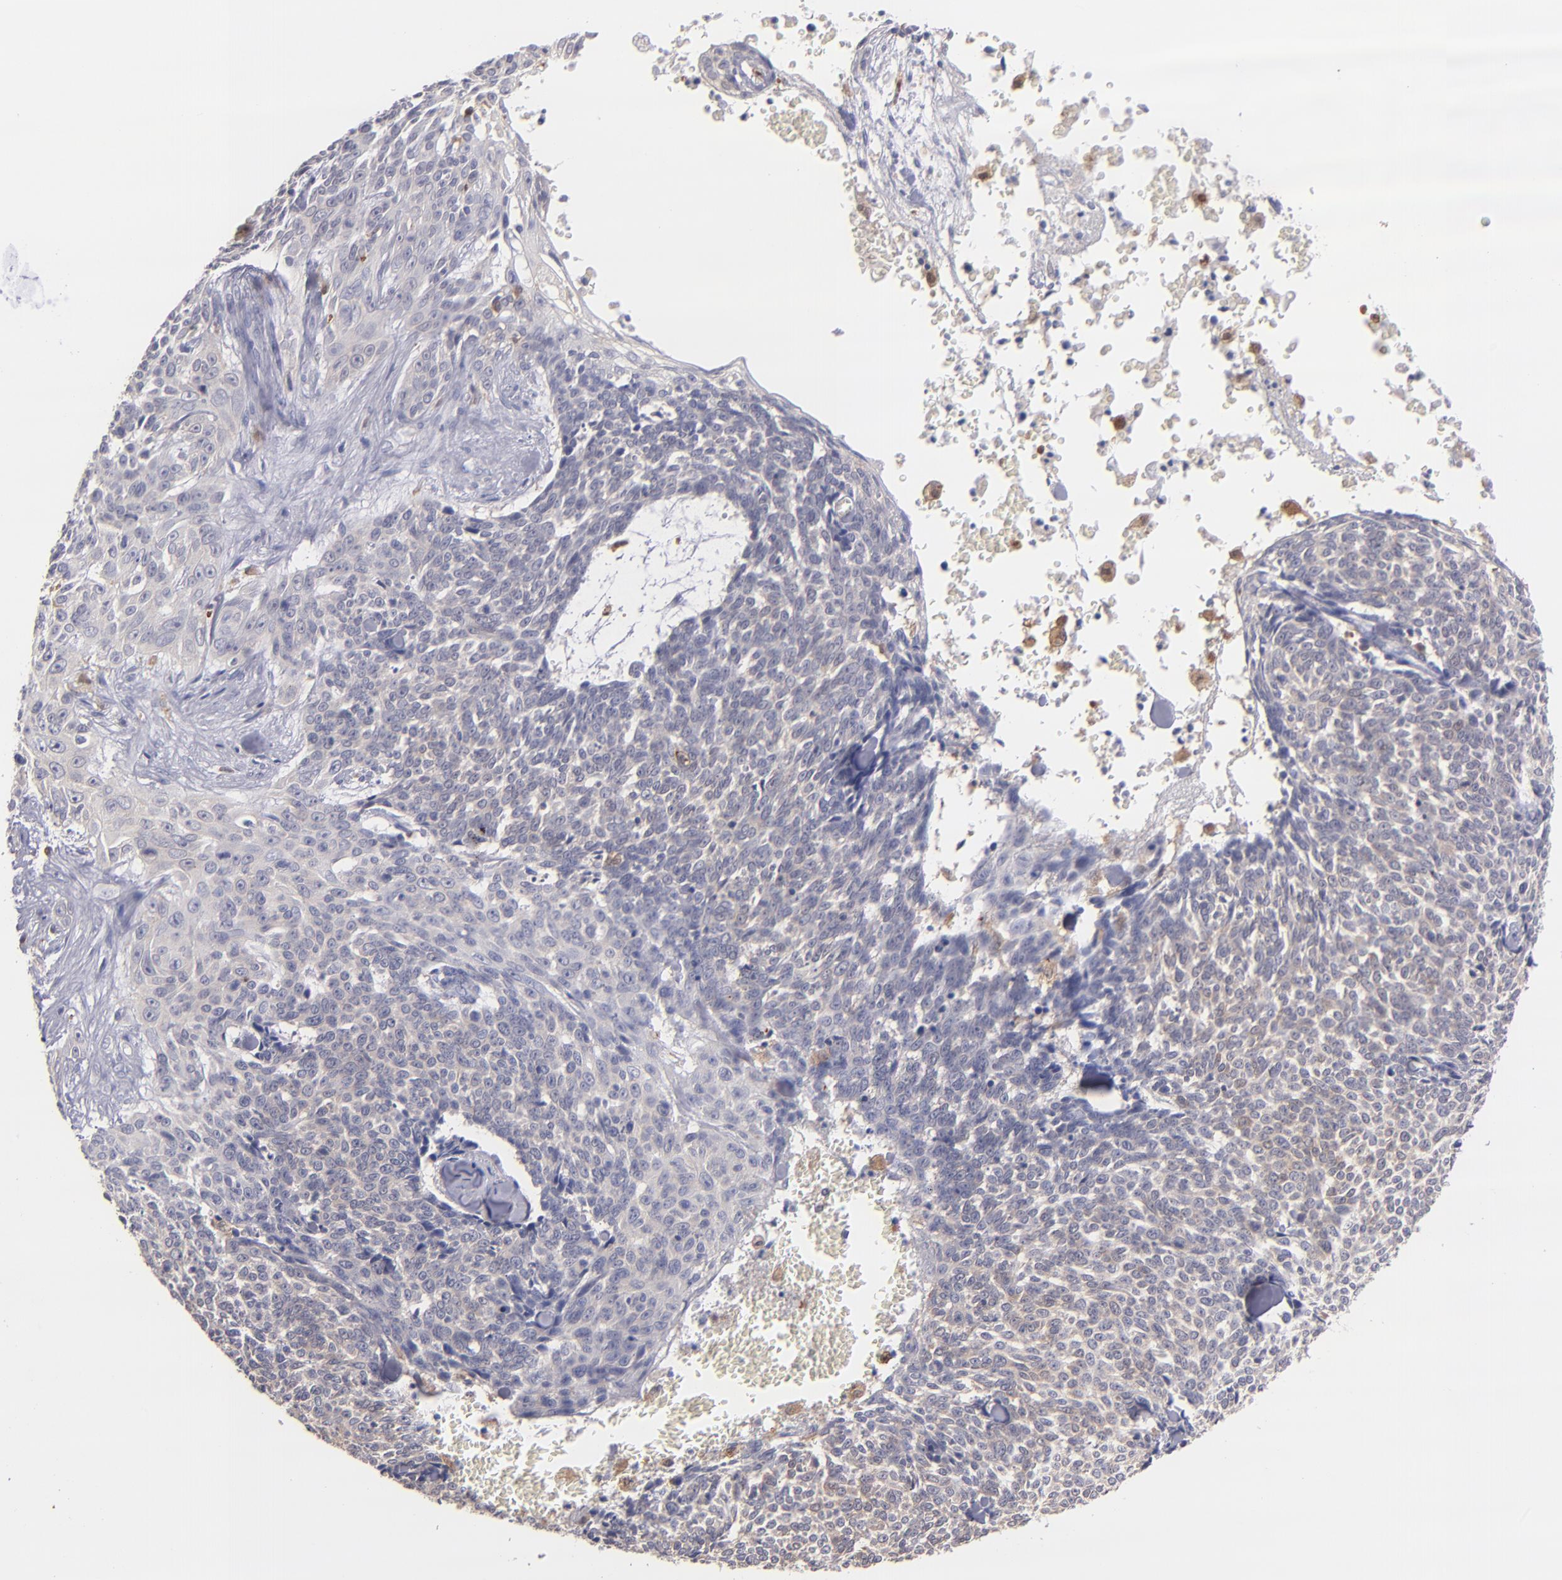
{"staining": {"intensity": "weak", "quantity": "<25%", "location": "cytoplasmic/membranous"}, "tissue": "skin cancer", "cell_type": "Tumor cells", "image_type": "cancer", "snomed": [{"axis": "morphology", "description": "Basal cell carcinoma"}, {"axis": "topography", "description": "Skin"}], "caption": "Skin cancer stained for a protein using immunohistochemistry (IHC) exhibits no staining tumor cells.", "gene": "PRKCD", "patient": {"sex": "female", "age": 89}}